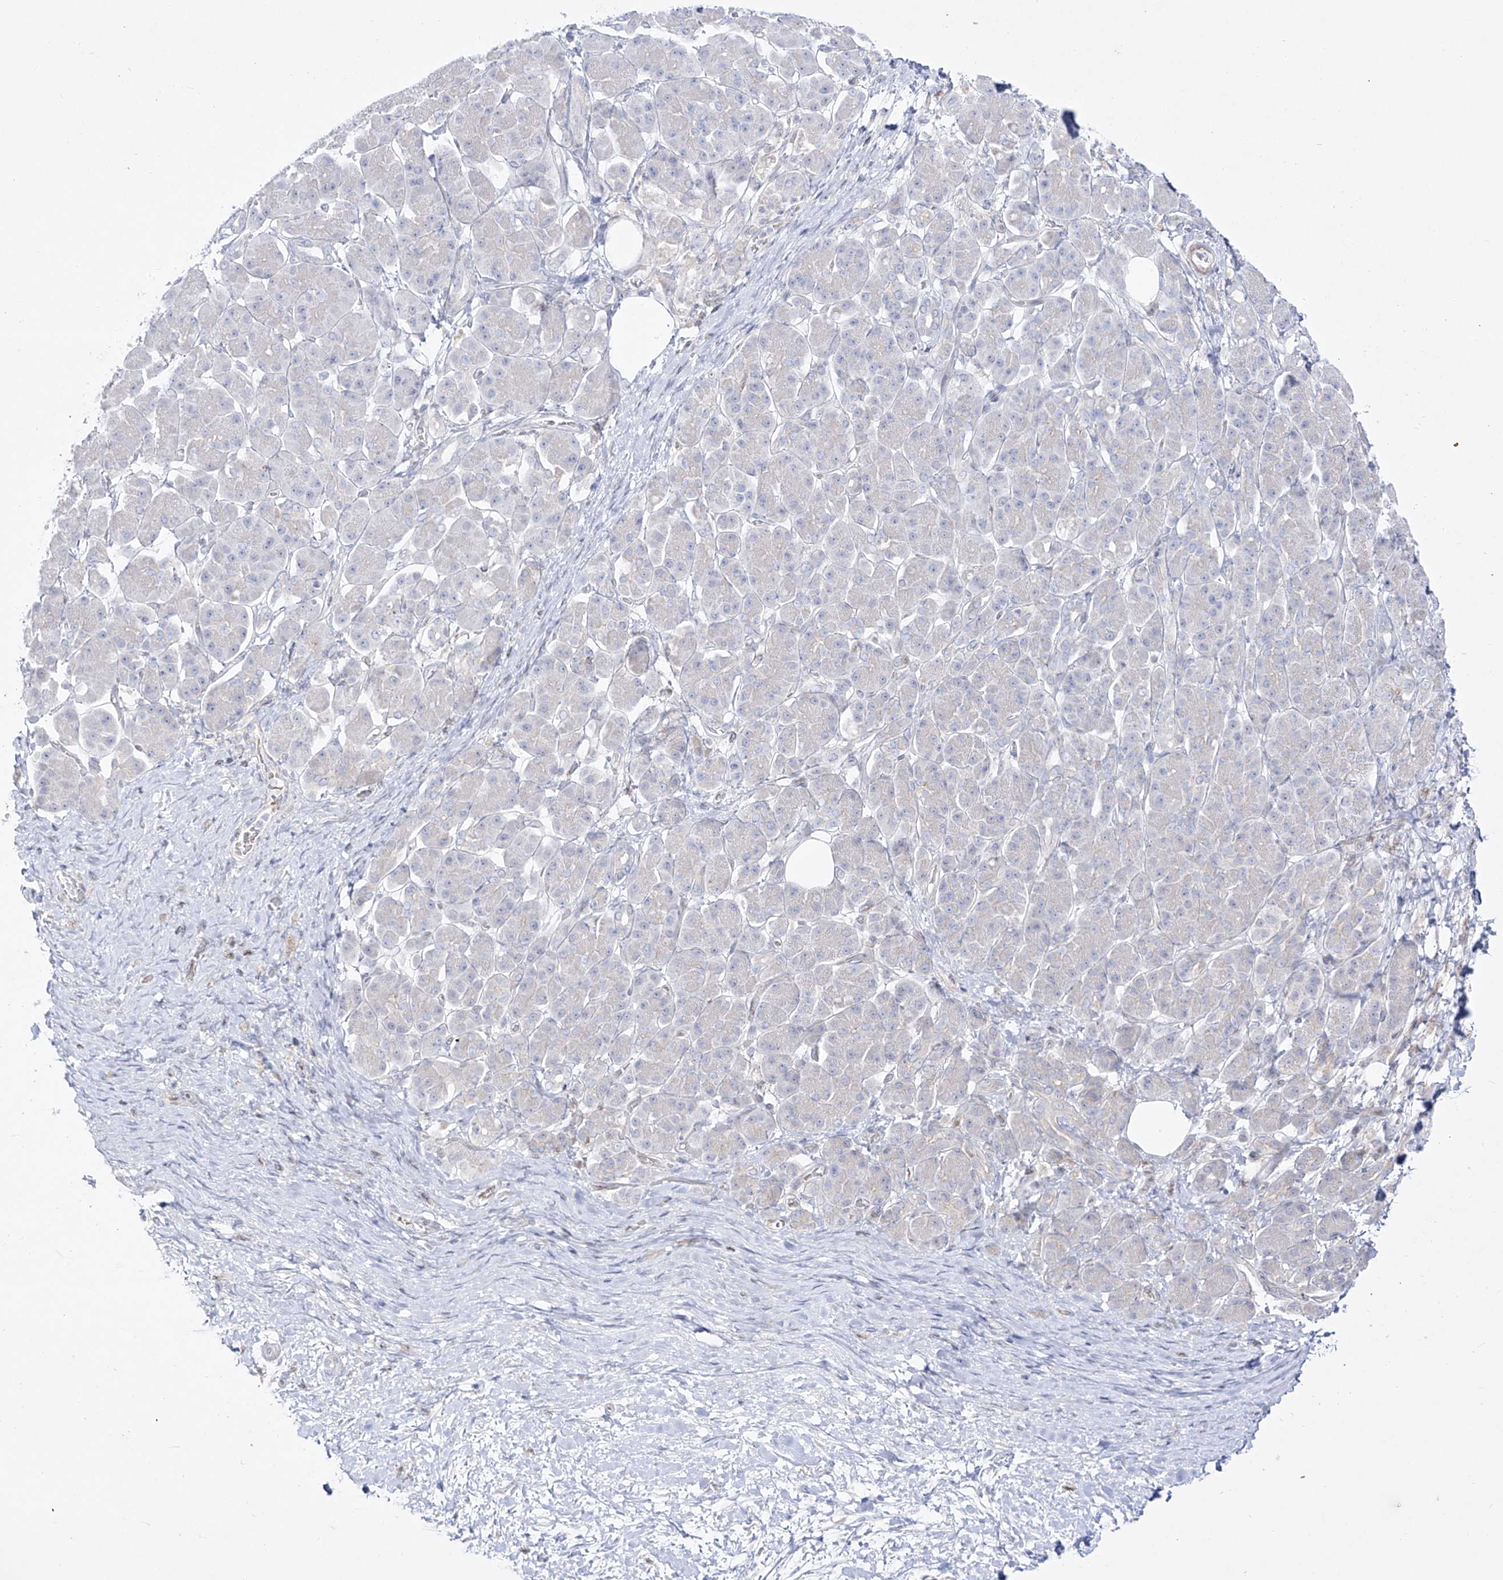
{"staining": {"intensity": "negative", "quantity": "none", "location": "none"}, "tissue": "pancreatic cancer", "cell_type": "Tumor cells", "image_type": "cancer", "snomed": [{"axis": "morphology", "description": "Adenocarcinoma, NOS"}, {"axis": "topography", "description": "Pancreas"}], "caption": "Tumor cells show no significant protein positivity in pancreatic cancer (adenocarcinoma). (Immunohistochemistry (ihc), brightfield microscopy, high magnification).", "gene": "DMKN", "patient": {"sex": "male", "age": 58}}